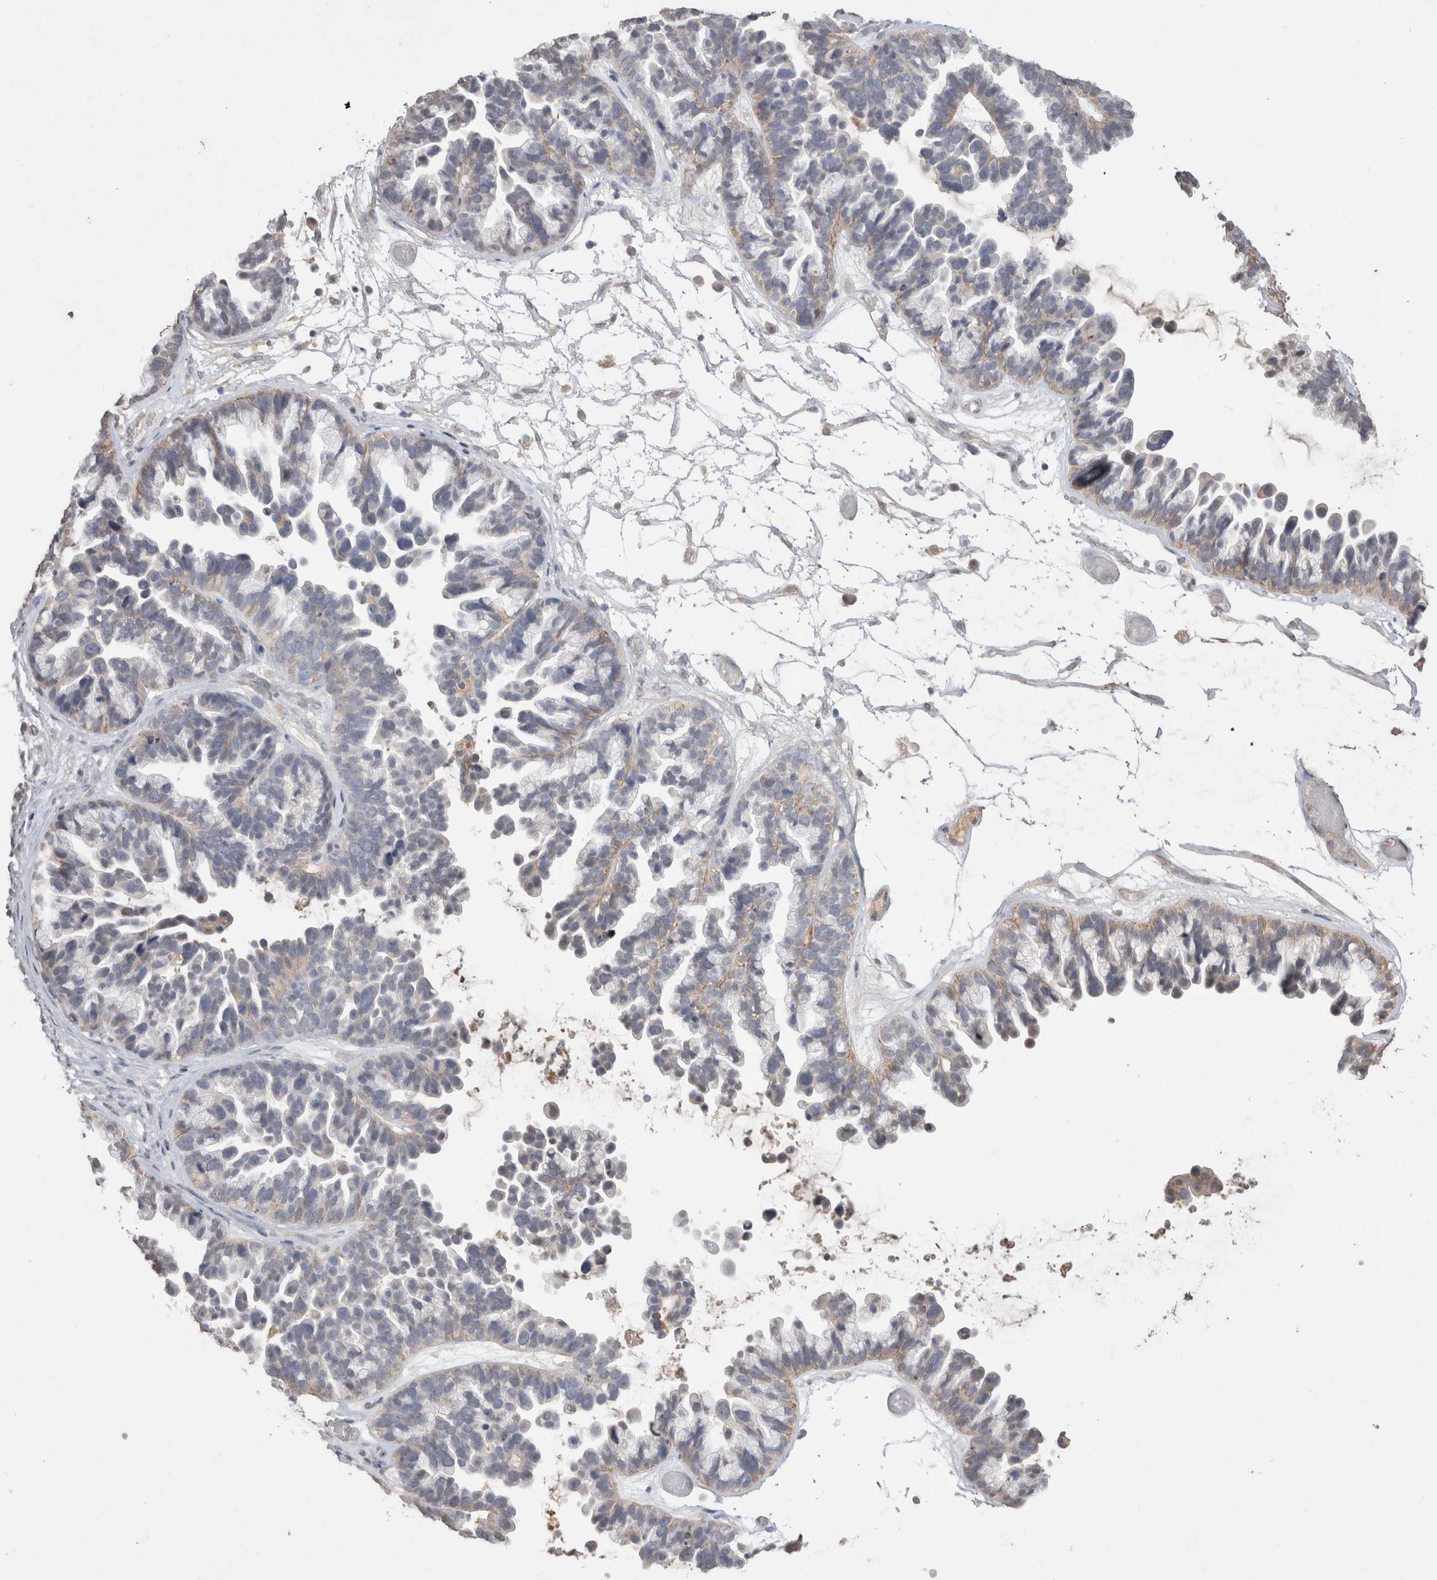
{"staining": {"intensity": "weak", "quantity": "<25%", "location": "cytoplasmic/membranous"}, "tissue": "ovarian cancer", "cell_type": "Tumor cells", "image_type": "cancer", "snomed": [{"axis": "morphology", "description": "Cystadenocarcinoma, serous, NOS"}, {"axis": "topography", "description": "Ovary"}], "caption": "Ovarian cancer stained for a protein using IHC shows no positivity tumor cells.", "gene": "NAALADL2", "patient": {"sex": "female", "age": 56}}